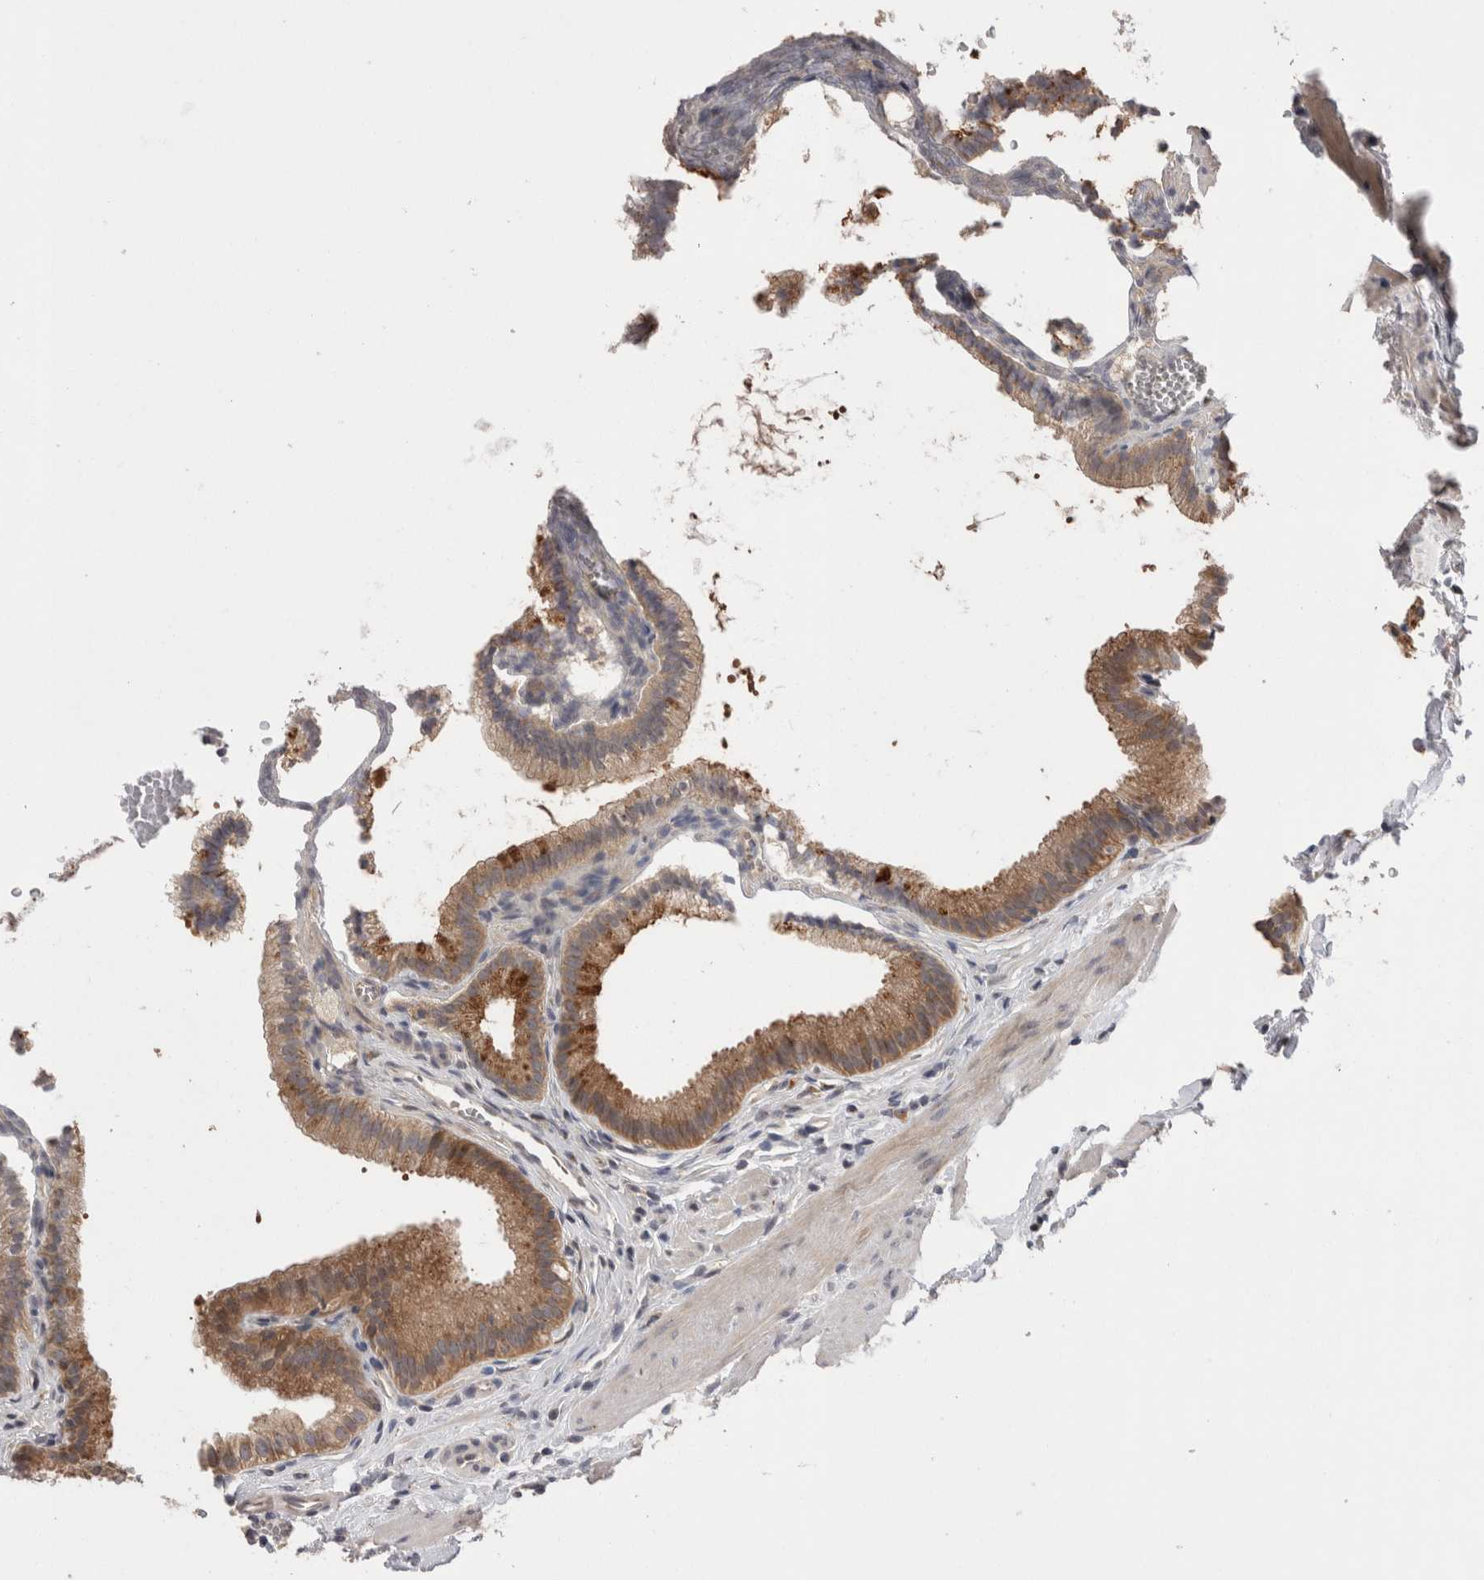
{"staining": {"intensity": "moderate", "quantity": ">75%", "location": "cytoplasmic/membranous"}, "tissue": "gallbladder", "cell_type": "Glandular cells", "image_type": "normal", "snomed": [{"axis": "morphology", "description": "Normal tissue, NOS"}, {"axis": "topography", "description": "Gallbladder"}], "caption": "A photomicrograph showing moderate cytoplasmic/membranous expression in approximately >75% of glandular cells in benign gallbladder, as visualized by brown immunohistochemical staining.", "gene": "DCTN6", "patient": {"sex": "male", "age": 38}}